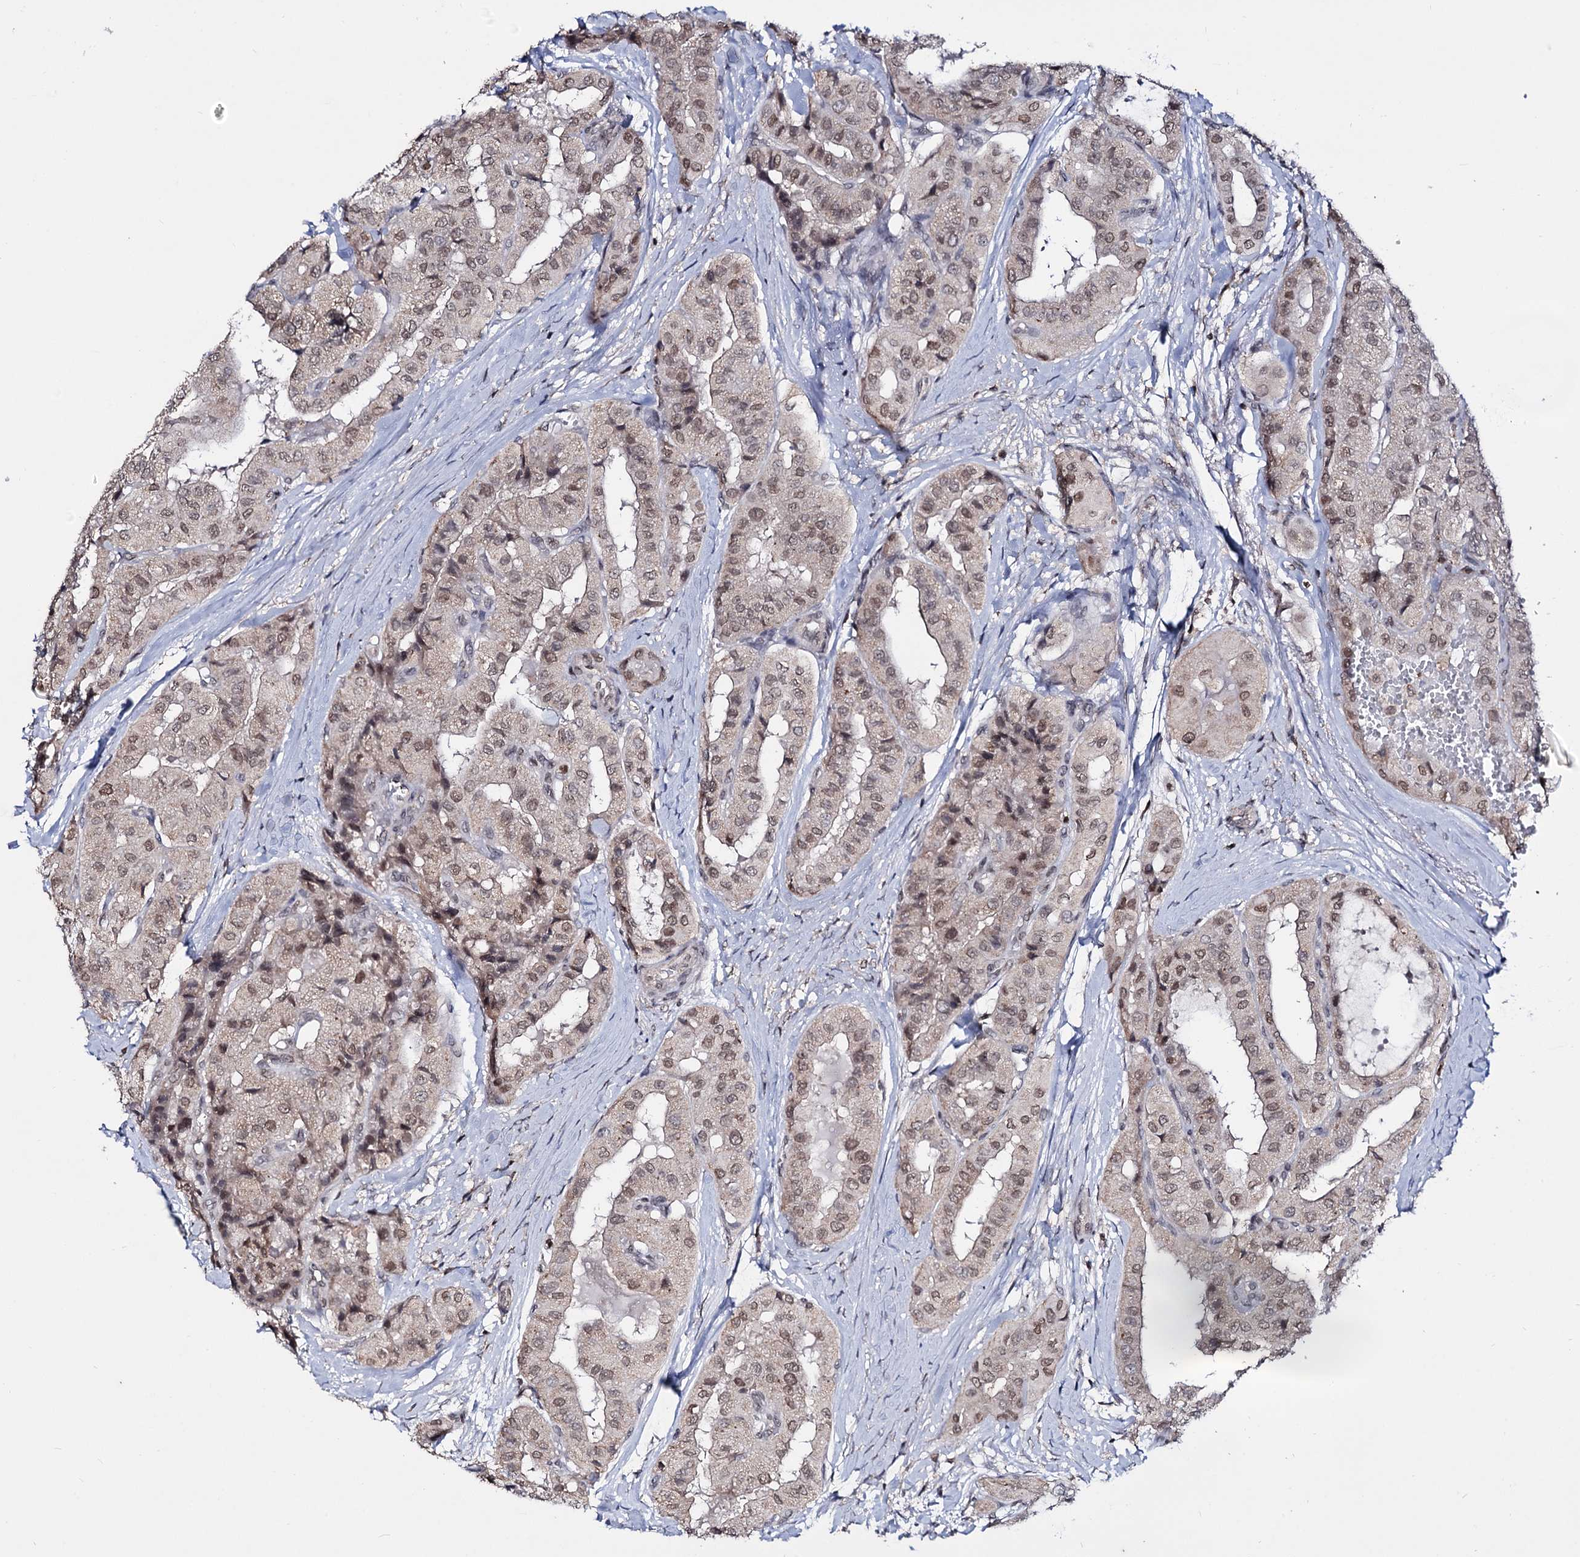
{"staining": {"intensity": "weak", "quantity": ">75%", "location": "nuclear"}, "tissue": "thyroid cancer", "cell_type": "Tumor cells", "image_type": "cancer", "snomed": [{"axis": "morphology", "description": "Papillary adenocarcinoma, NOS"}, {"axis": "topography", "description": "Thyroid gland"}], "caption": "Weak nuclear staining for a protein is seen in about >75% of tumor cells of thyroid cancer using IHC.", "gene": "SMCHD1", "patient": {"sex": "female", "age": 59}}